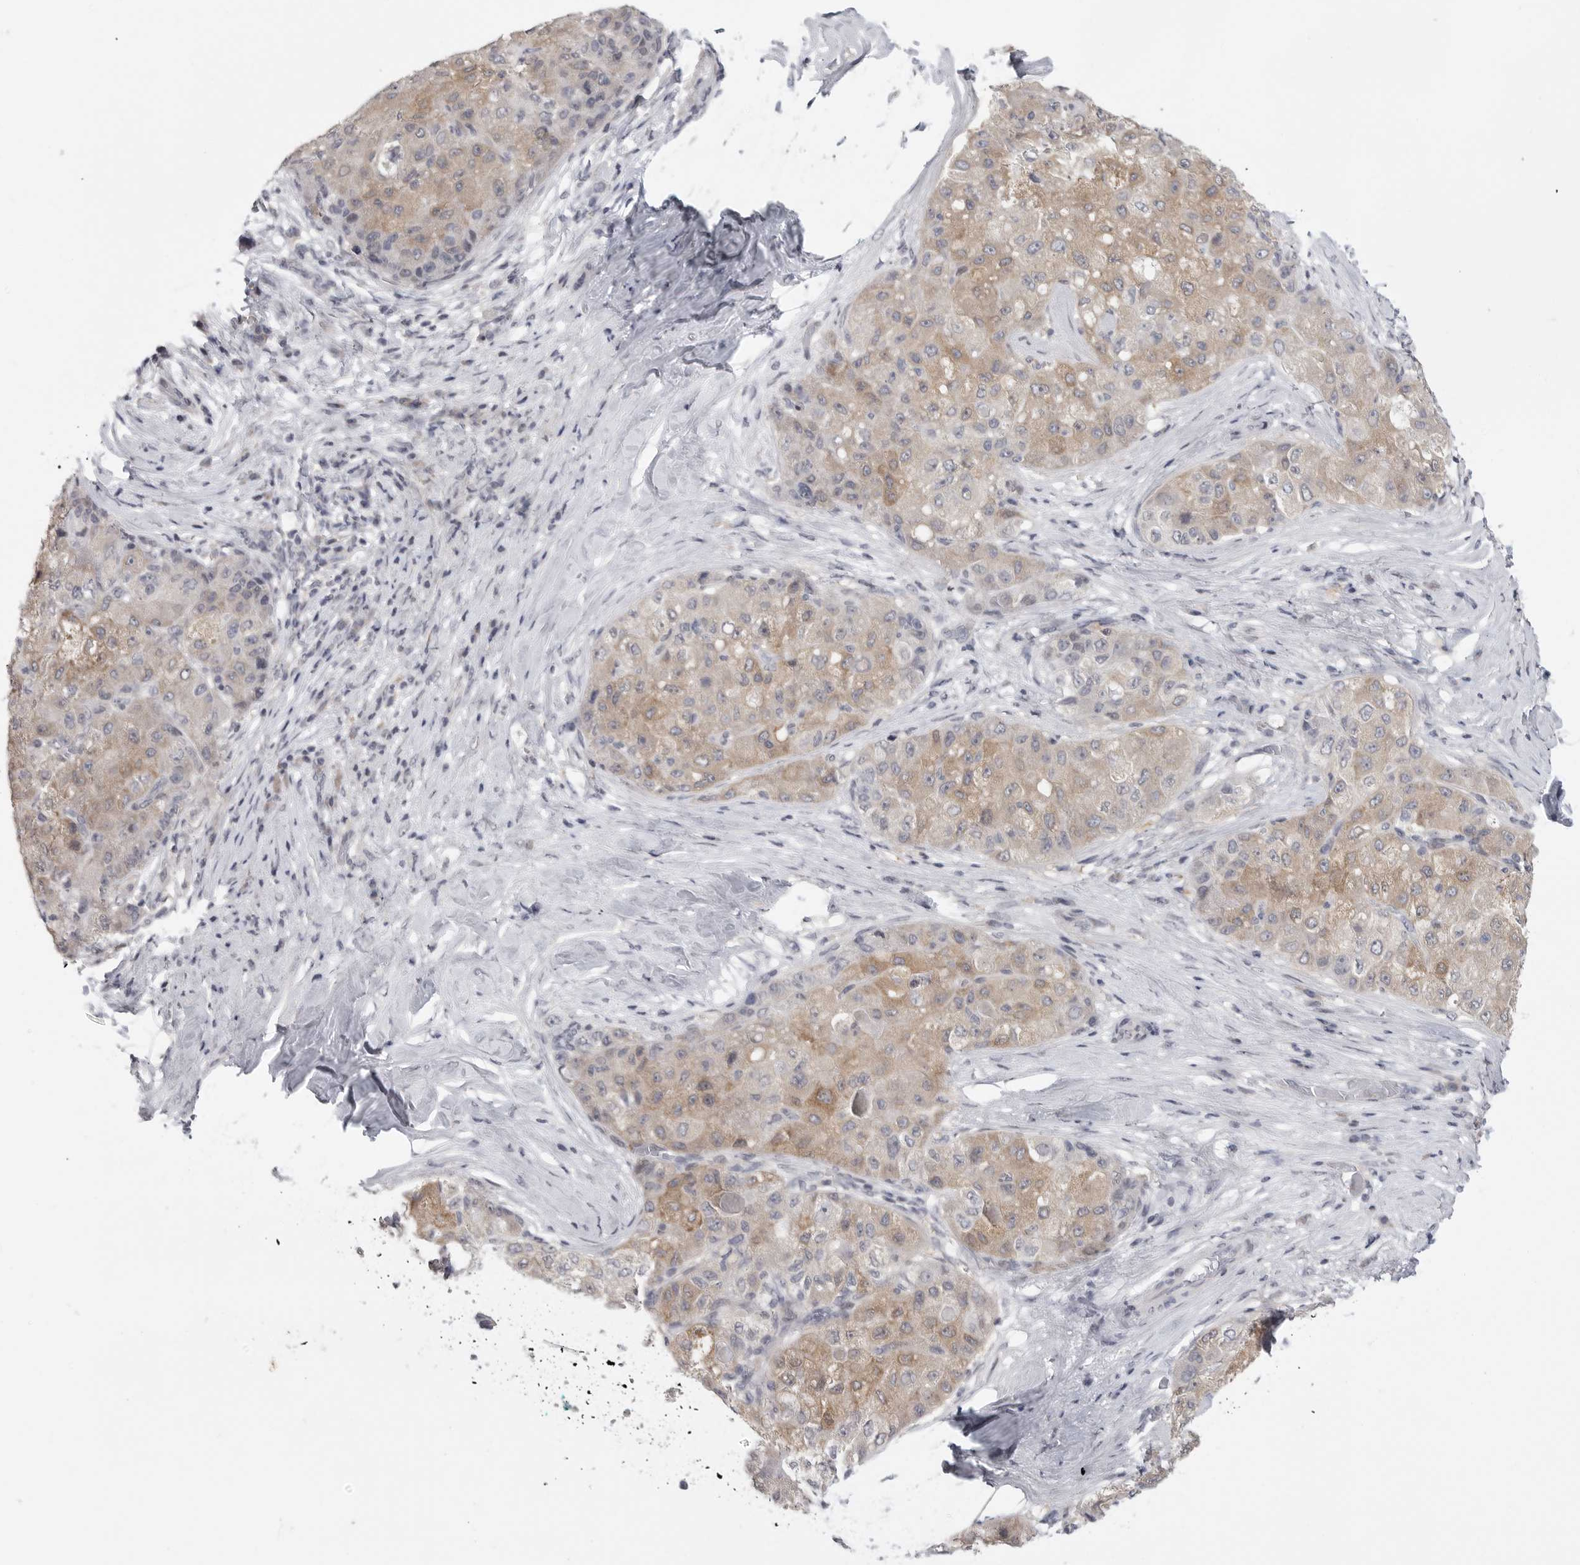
{"staining": {"intensity": "moderate", "quantity": ">75%", "location": "cytoplasmic/membranous"}, "tissue": "liver cancer", "cell_type": "Tumor cells", "image_type": "cancer", "snomed": [{"axis": "morphology", "description": "Carcinoma, Hepatocellular, NOS"}, {"axis": "topography", "description": "Liver"}], "caption": "Immunohistochemical staining of liver cancer (hepatocellular carcinoma) demonstrates moderate cytoplasmic/membranous protein expression in about >75% of tumor cells.", "gene": "FBXO43", "patient": {"sex": "male", "age": 80}}